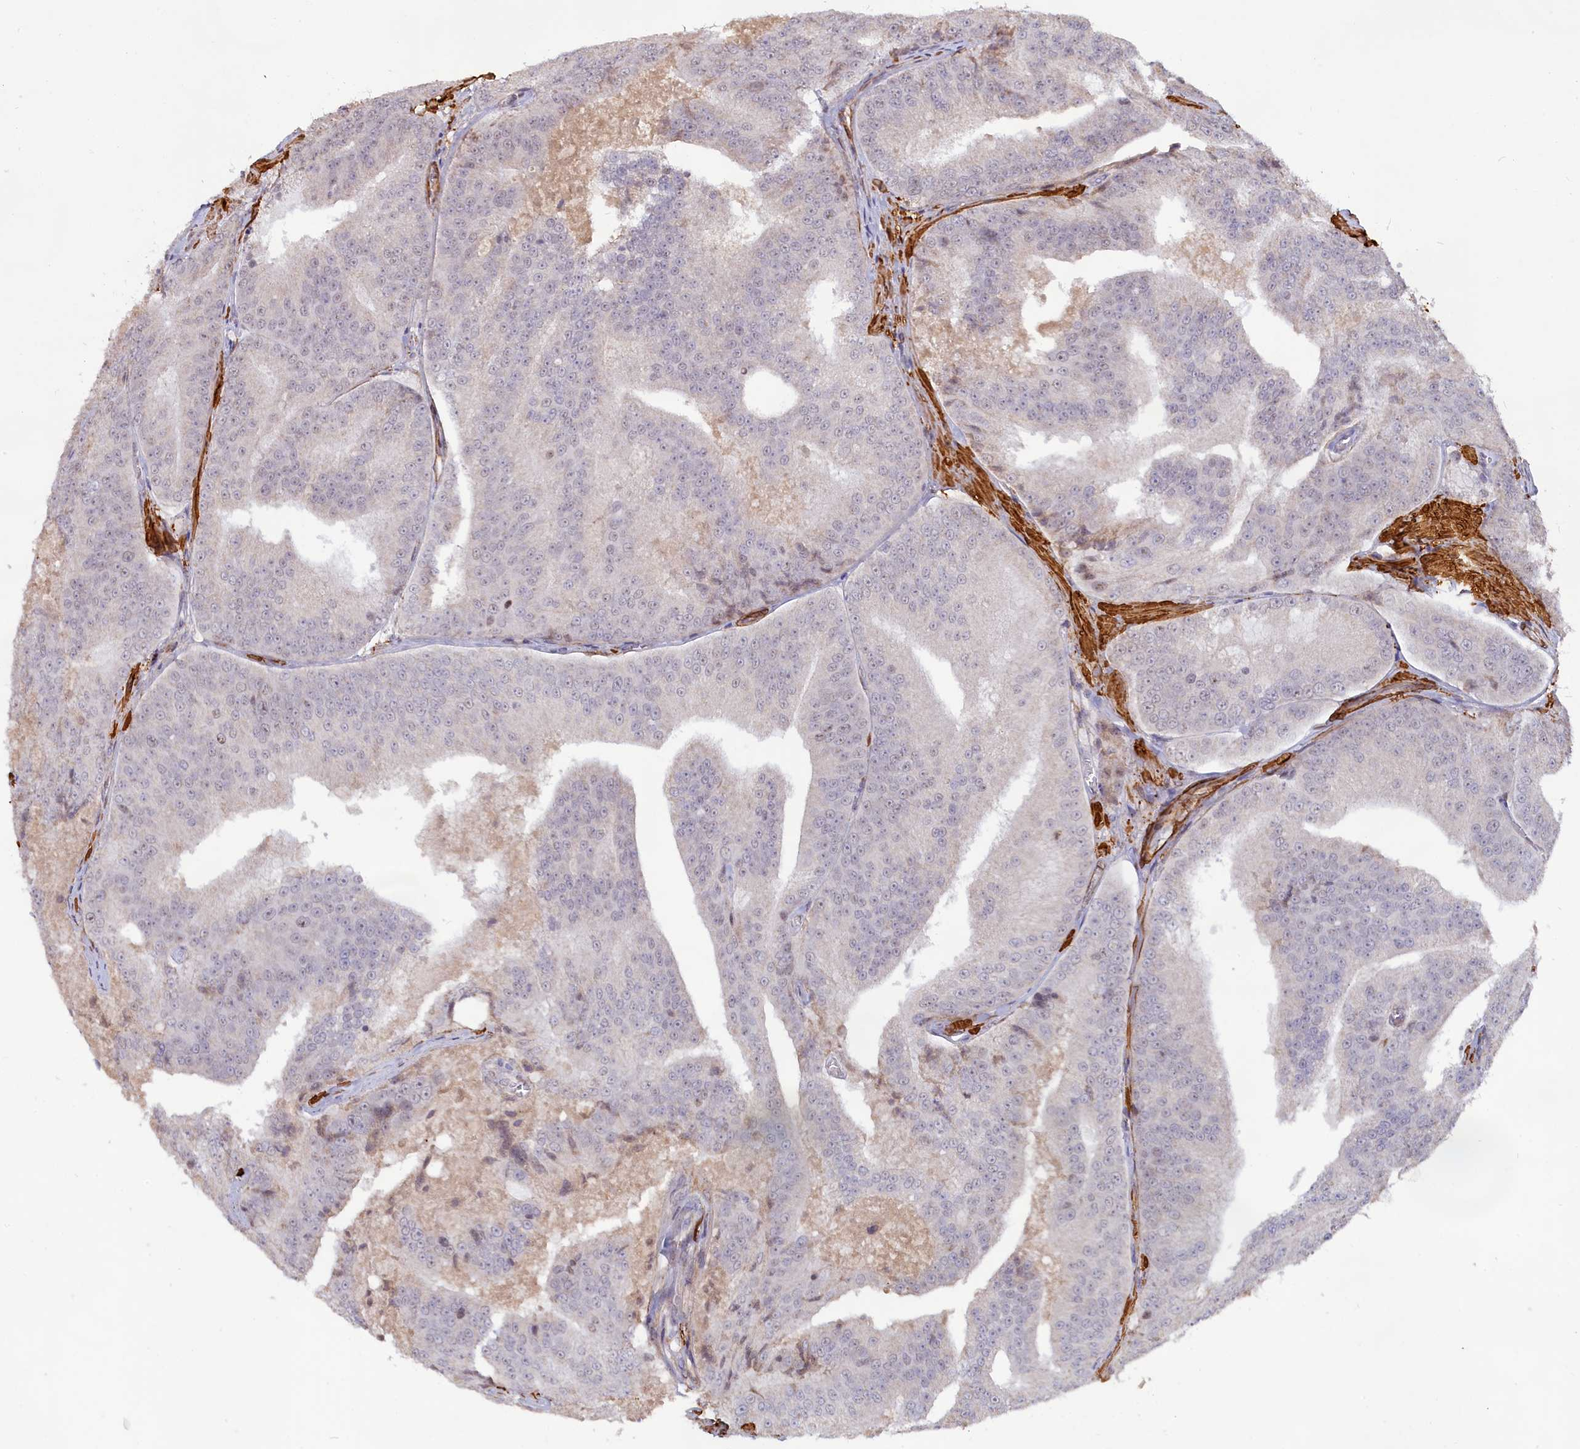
{"staining": {"intensity": "weak", "quantity": "25%-75%", "location": "nuclear"}, "tissue": "prostate cancer", "cell_type": "Tumor cells", "image_type": "cancer", "snomed": [{"axis": "morphology", "description": "Adenocarcinoma, High grade"}, {"axis": "topography", "description": "Prostate"}], "caption": "Brown immunohistochemical staining in adenocarcinoma (high-grade) (prostate) shows weak nuclear expression in approximately 25%-75% of tumor cells.", "gene": "CCDC154", "patient": {"sex": "male", "age": 61}}